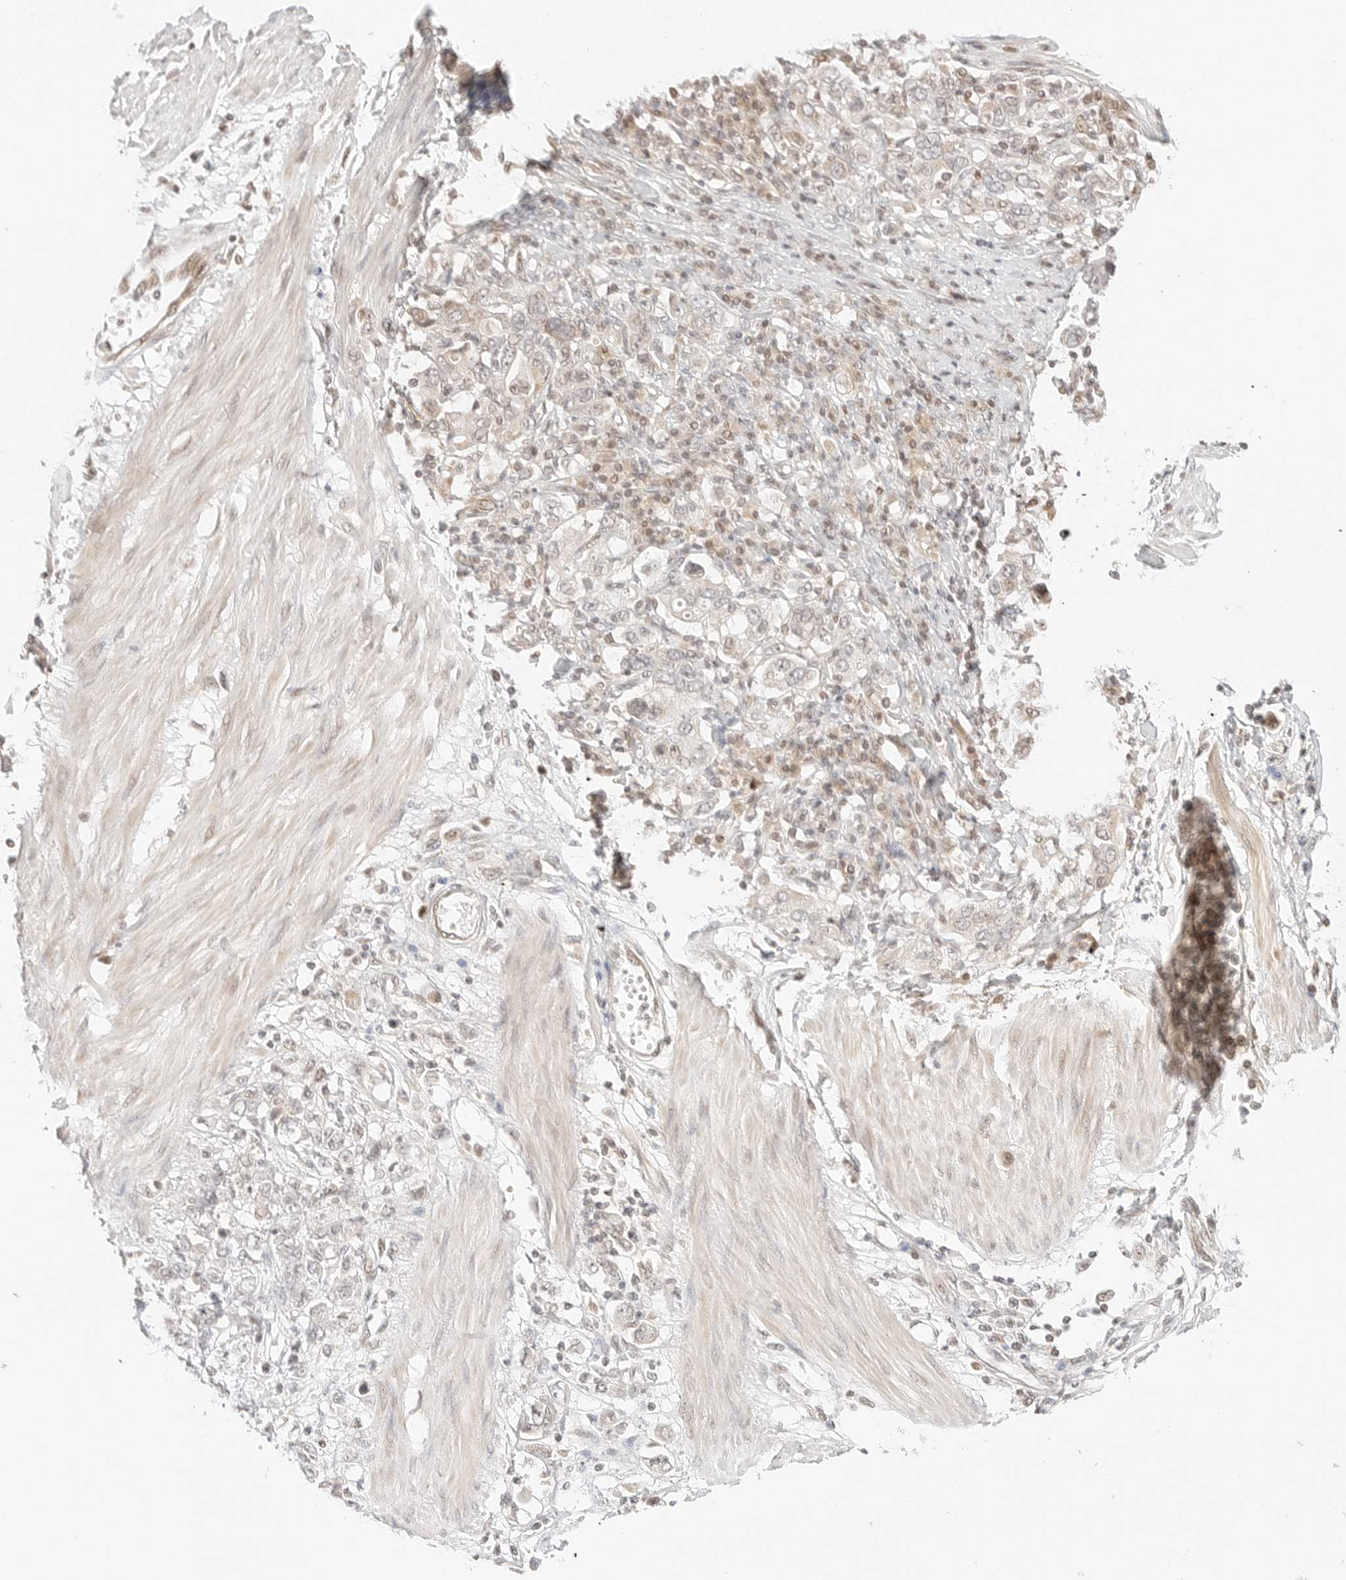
{"staining": {"intensity": "negative", "quantity": "none", "location": "none"}, "tissue": "stomach cancer", "cell_type": "Tumor cells", "image_type": "cancer", "snomed": [{"axis": "morphology", "description": "Adenocarcinoma, NOS"}, {"axis": "topography", "description": "Stomach"}], "caption": "This image is of stomach adenocarcinoma stained with immunohistochemistry (IHC) to label a protein in brown with the nuclei are counter-stained blue. There is no staining in tumor cells.", "gene": "RPS6KL1", "patient": {"sex": "female", "age": 76}}